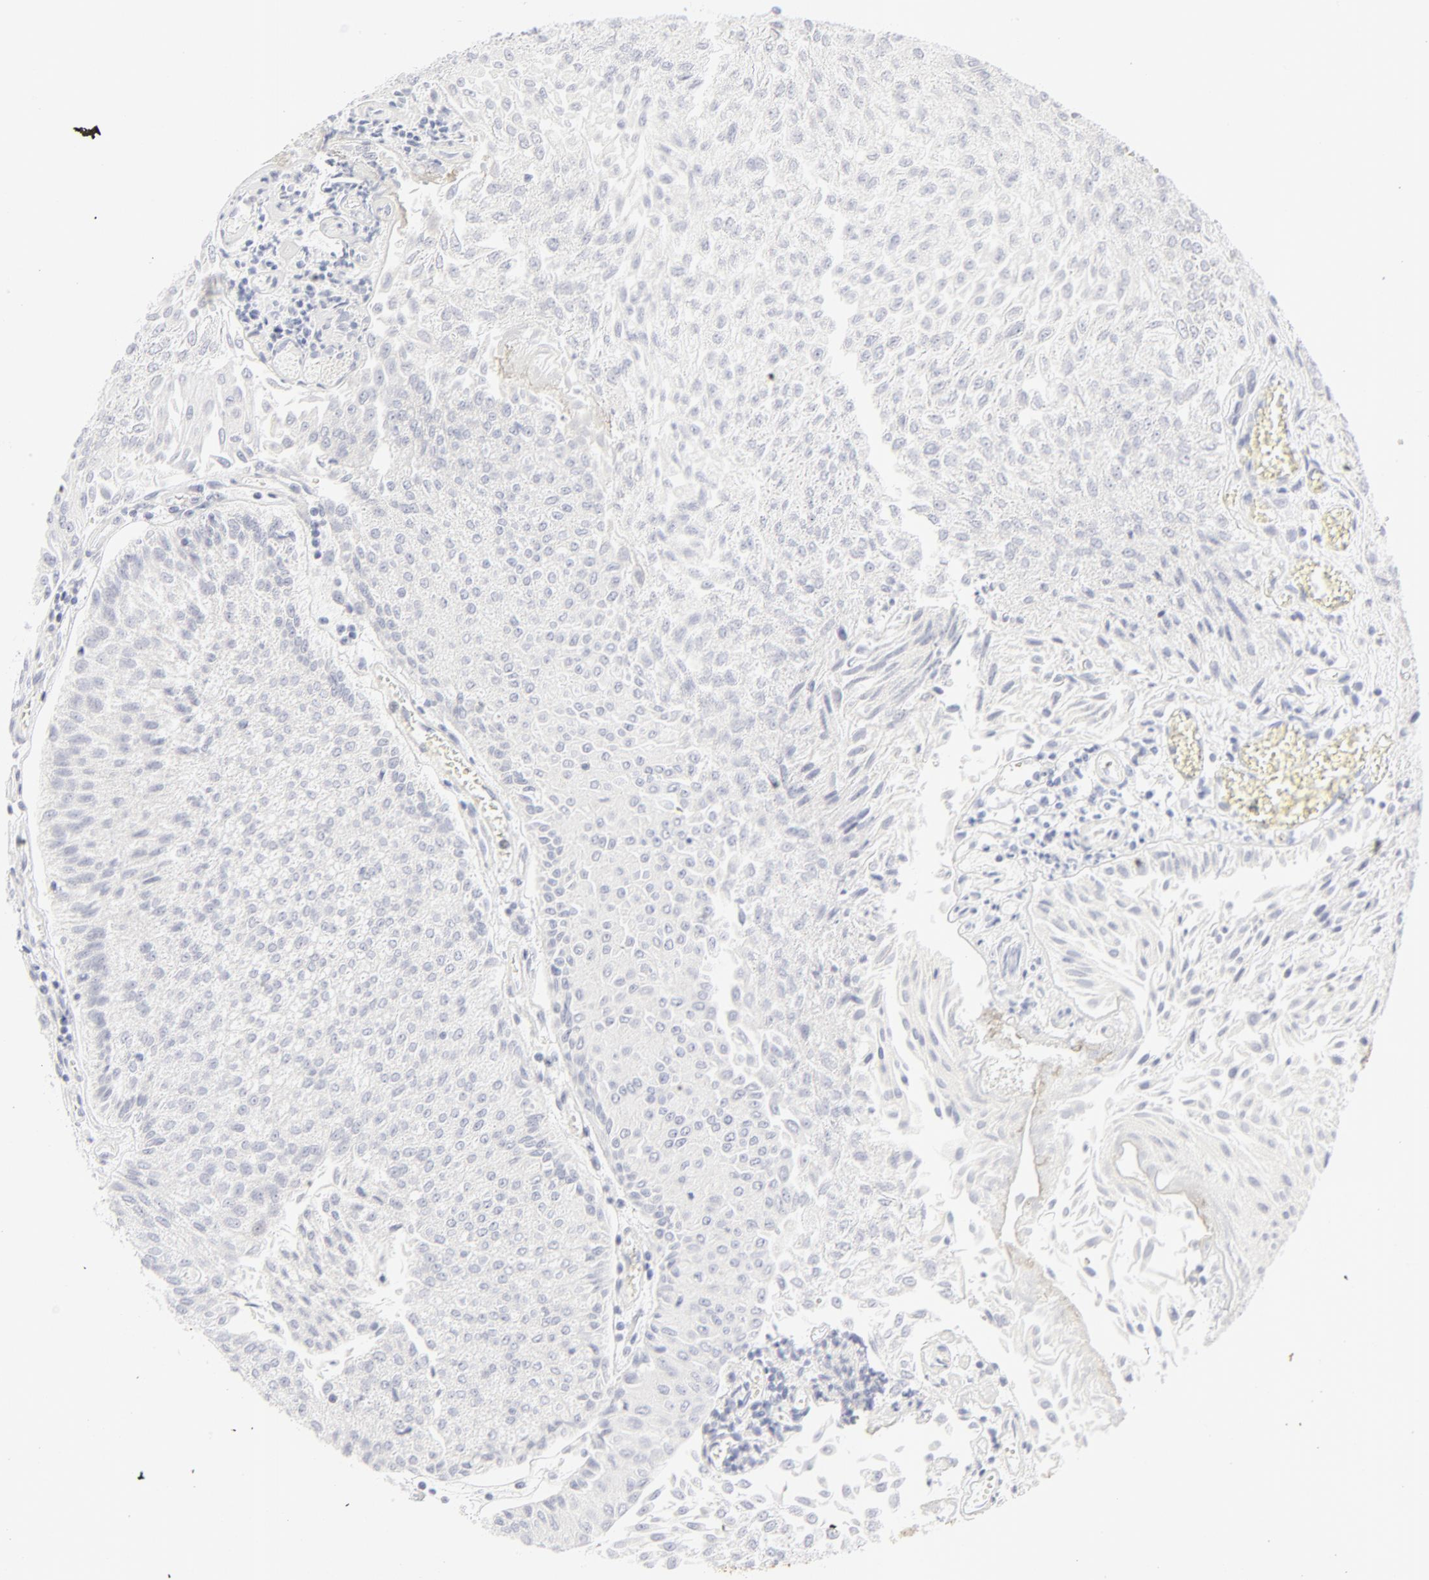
{"staining": {"intensity": "negative", "quantity": "none", "location": "none"}, "tissue": "urothelial cancer", "cell_type": "Tumor cells", "image_type": "cancer", "snomed": [{"axis": "morphology", "description": "Urothelial carcinoma, Low grade"}, {"axis": "topography", "description": "Urinary bladder"}], "caption": "Tumor cells show no significant expression in low-grade urothelial carcinoma. (Immunohistochemistry (ihc), brightfield microscopy, high magnification).", "gene": "NPNT", "patient": {"sex": "male", "age": 86}}